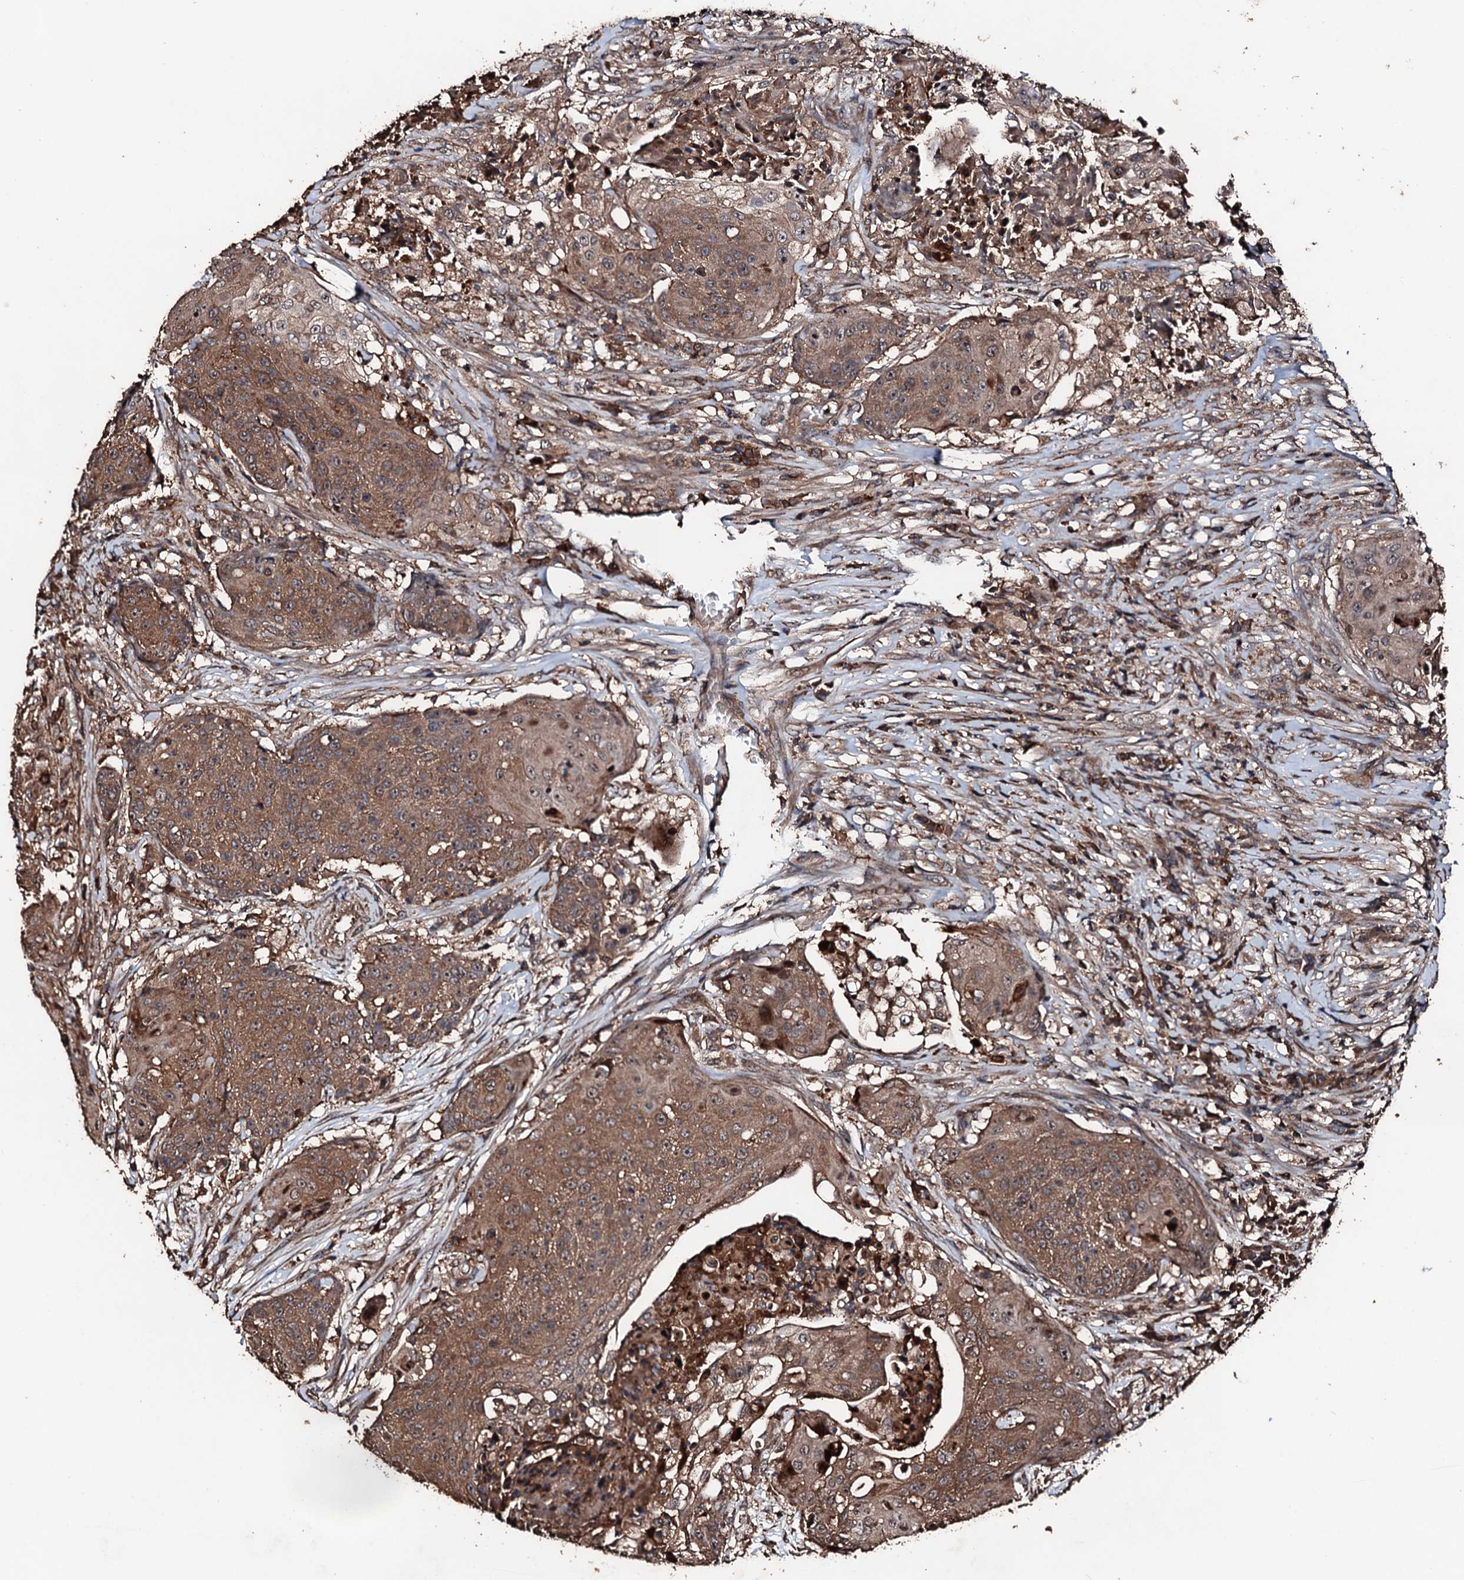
{"staining": {"intensity": "moderate", "quantity": ">75%", "location": "cytoplasmic/membranous"}, "tissue": "urothelial cancer", "cell_type": "Tumor cells", "image_type": "cancer", "snomed": [{"axis": "morphology", "description": "Urothelial carcinoma, High grade"}, {"axis": "topography", "description": "Urinary bladder"}], "caption": "Urothelial carcinoma (high-grade) stained with a brown dye displays moderate cytoplasmic/membranous positive positivity in approximately >75% of tumor cells.", "gene": "KIF18A", "patient": {"sex": "female", "age": 63}}